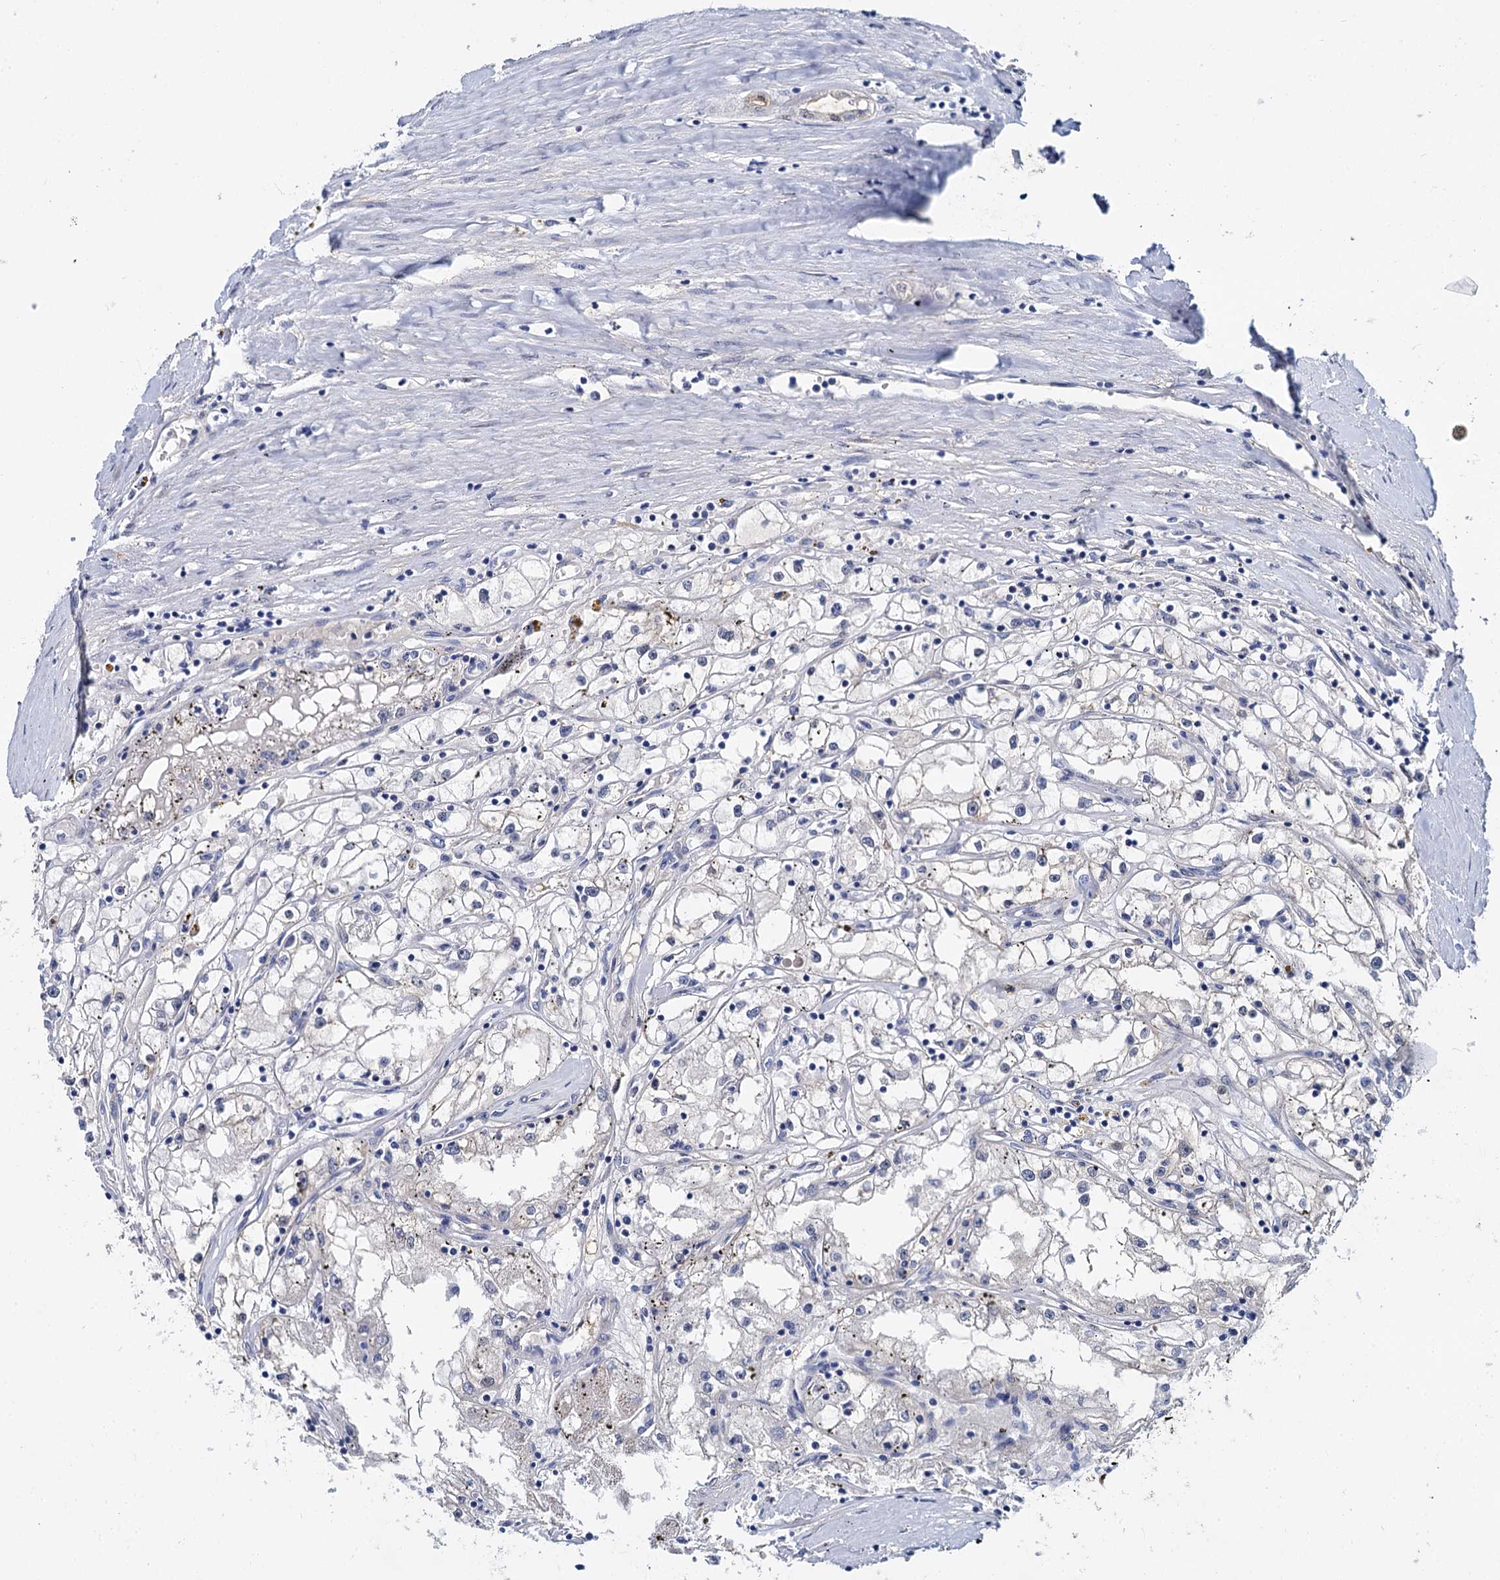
{"staining": {"intensity": "negative", "quantity": "none", "location": "none"}, "tissue": "renal cancer", "cell_type": "Tumor cells", "image_type": "cancer", "snomed": [{"axis": "morphology", "description": "Adenocarcinoma, NOS"}, {"axis": "topography", "description": "Kidney"}], "caption": "Image shows no protein staining in tumor cells of adenocarcinoma (renal) tissue. (Immunohistochemistry (ihc), brightfield microscopy, high magnification).", "gene": "GSTM3", "patient": {"sex": "male", "age": 56}}